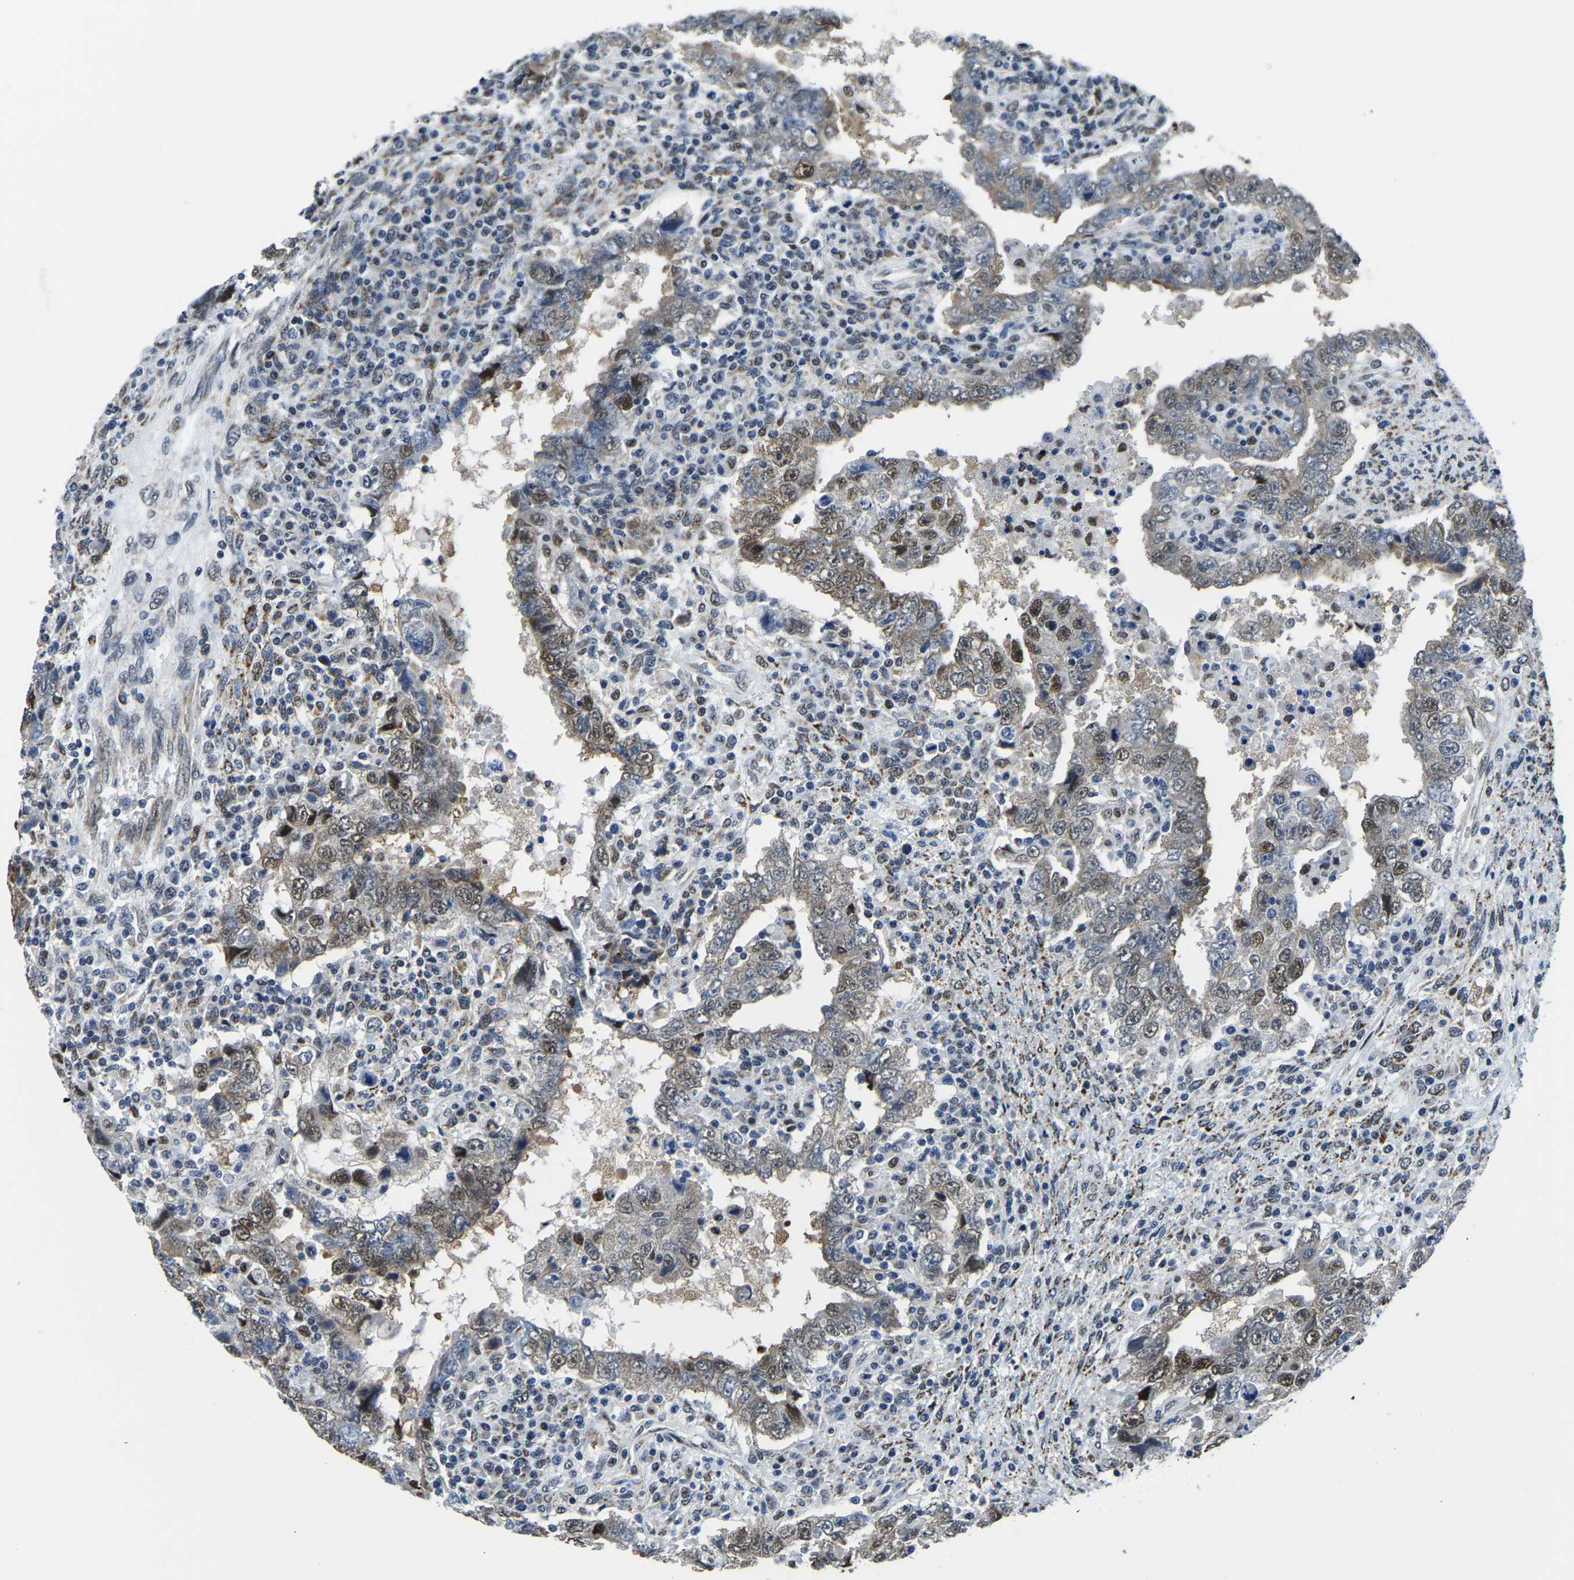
{"staining": {"intensity": "moderate", "quantity": ">75%", "location": "cytoplasmic/membranous,nuclear"}, "tissue": "testis cancer", "cell_type": "Tumor cells", "image_type": "cancer", "snomed": [{"axis": "morphology", "description": "Carcinoma, Embryonal, NOS"}, {"axis": "topography", "description": "Testis"}], "caption": "This histopathology image exhibits immunohistochemistry staining of human testis embryonal carcinoma, with medium moderate cytoplasmic/membranous and nuclear positivity in approximately >75% of tumor cells.", "gene": "BNIP3L", "patient": {"sex": "male", "age": 26}}